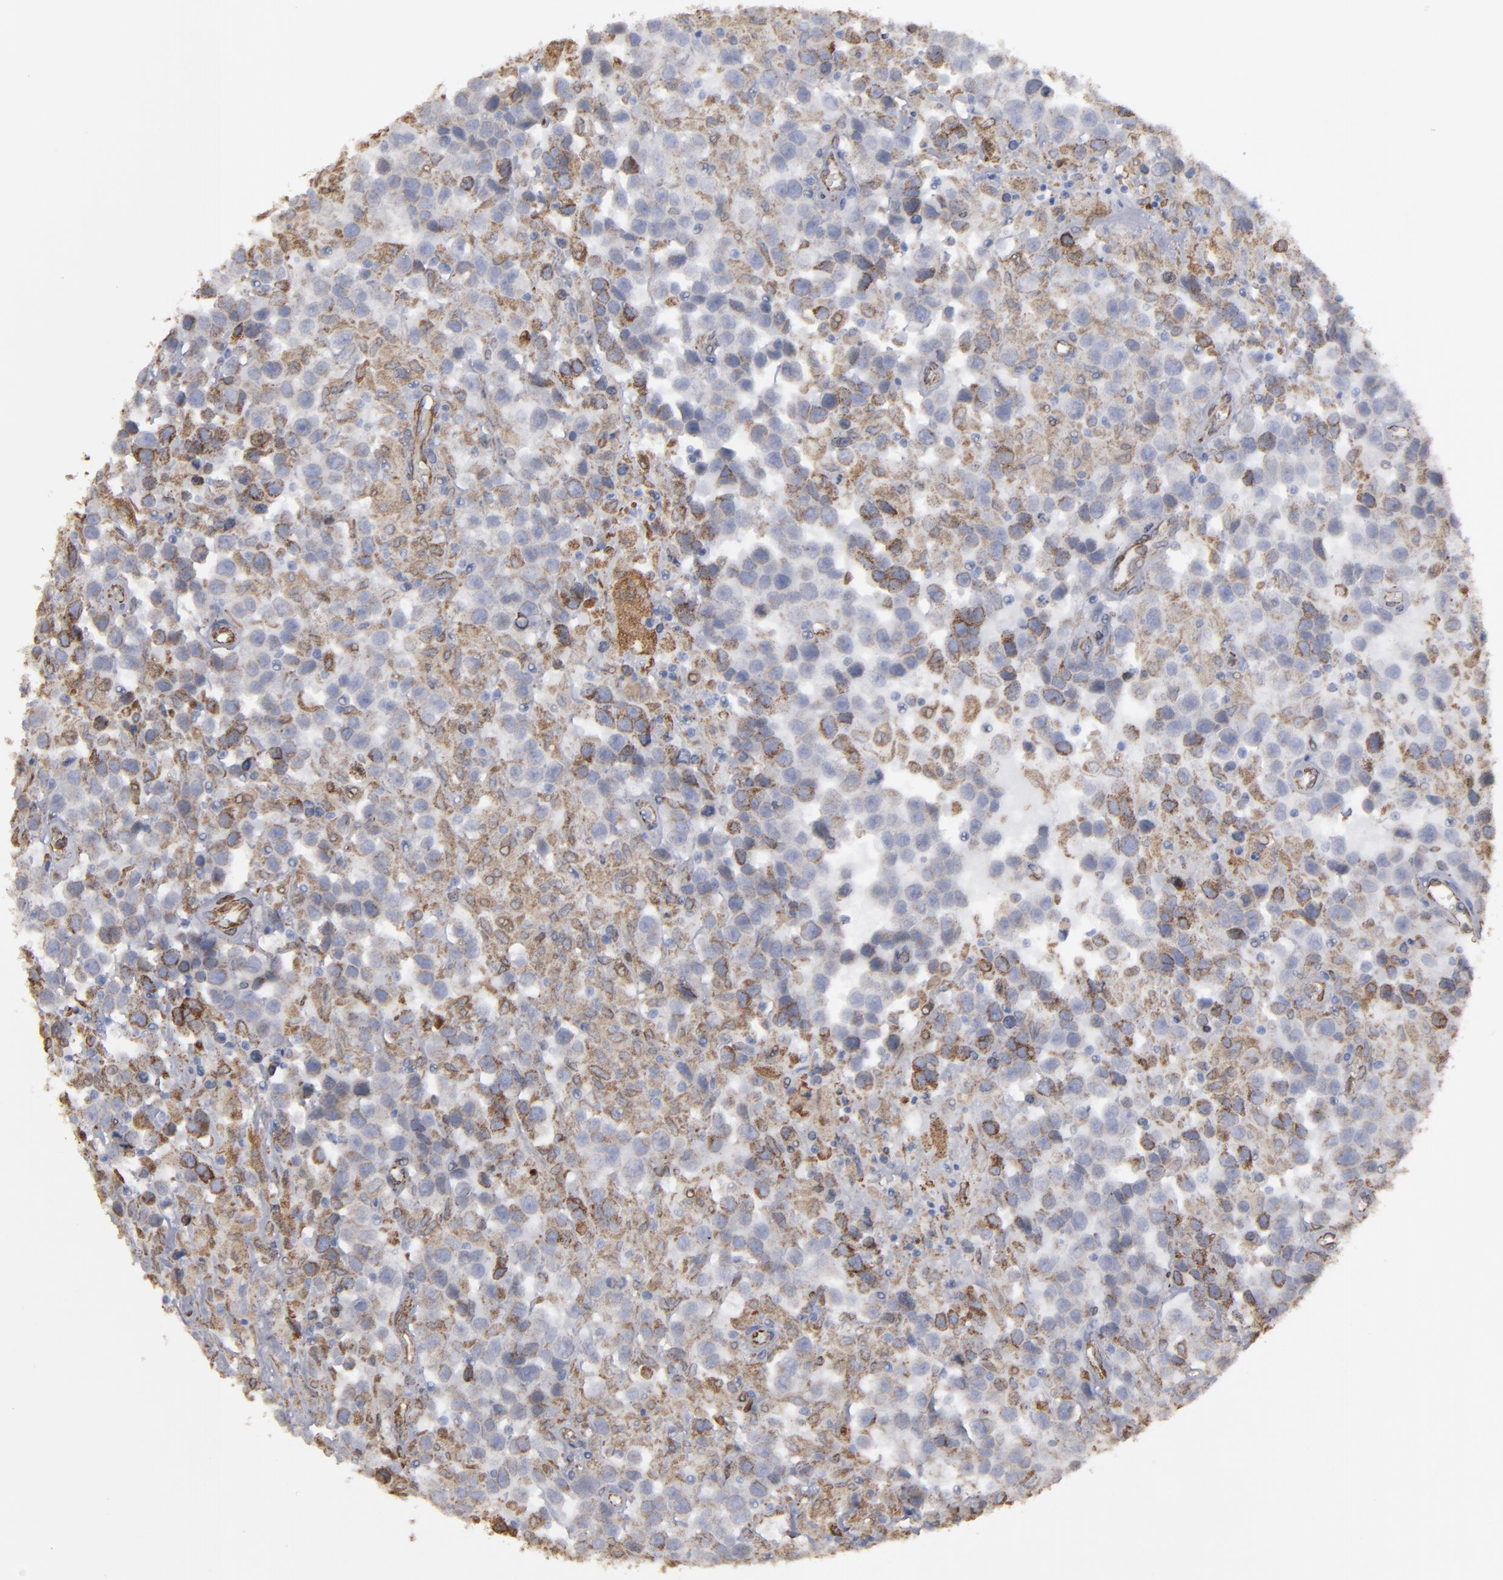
{"staining": {"intensity": "moderate", "quantity": "25%-75%", "location": "cytoplasmic/membranous"}, "tissue": "testis cancer", "cell_type": "Tumor cells", "image_type": "cancer", "snomed": [{"axis": "morphology", "description": "Seminoma, NOS"}, {"axis": "topography", "description": "Testis"}], "caption": "Protein staining of seminoma (testis) tissue shows moderate cytoplasmic/membranous staining in about 25%-75% of tumor cells. (Stains: DAB (3,3'-diaminobenzidine) in brown, nuclei in blue, Microscopy: brightfield microscopy at high magnification).", "gene": "ERLIN2", "patient": {"sex": "male", "age": 43}}